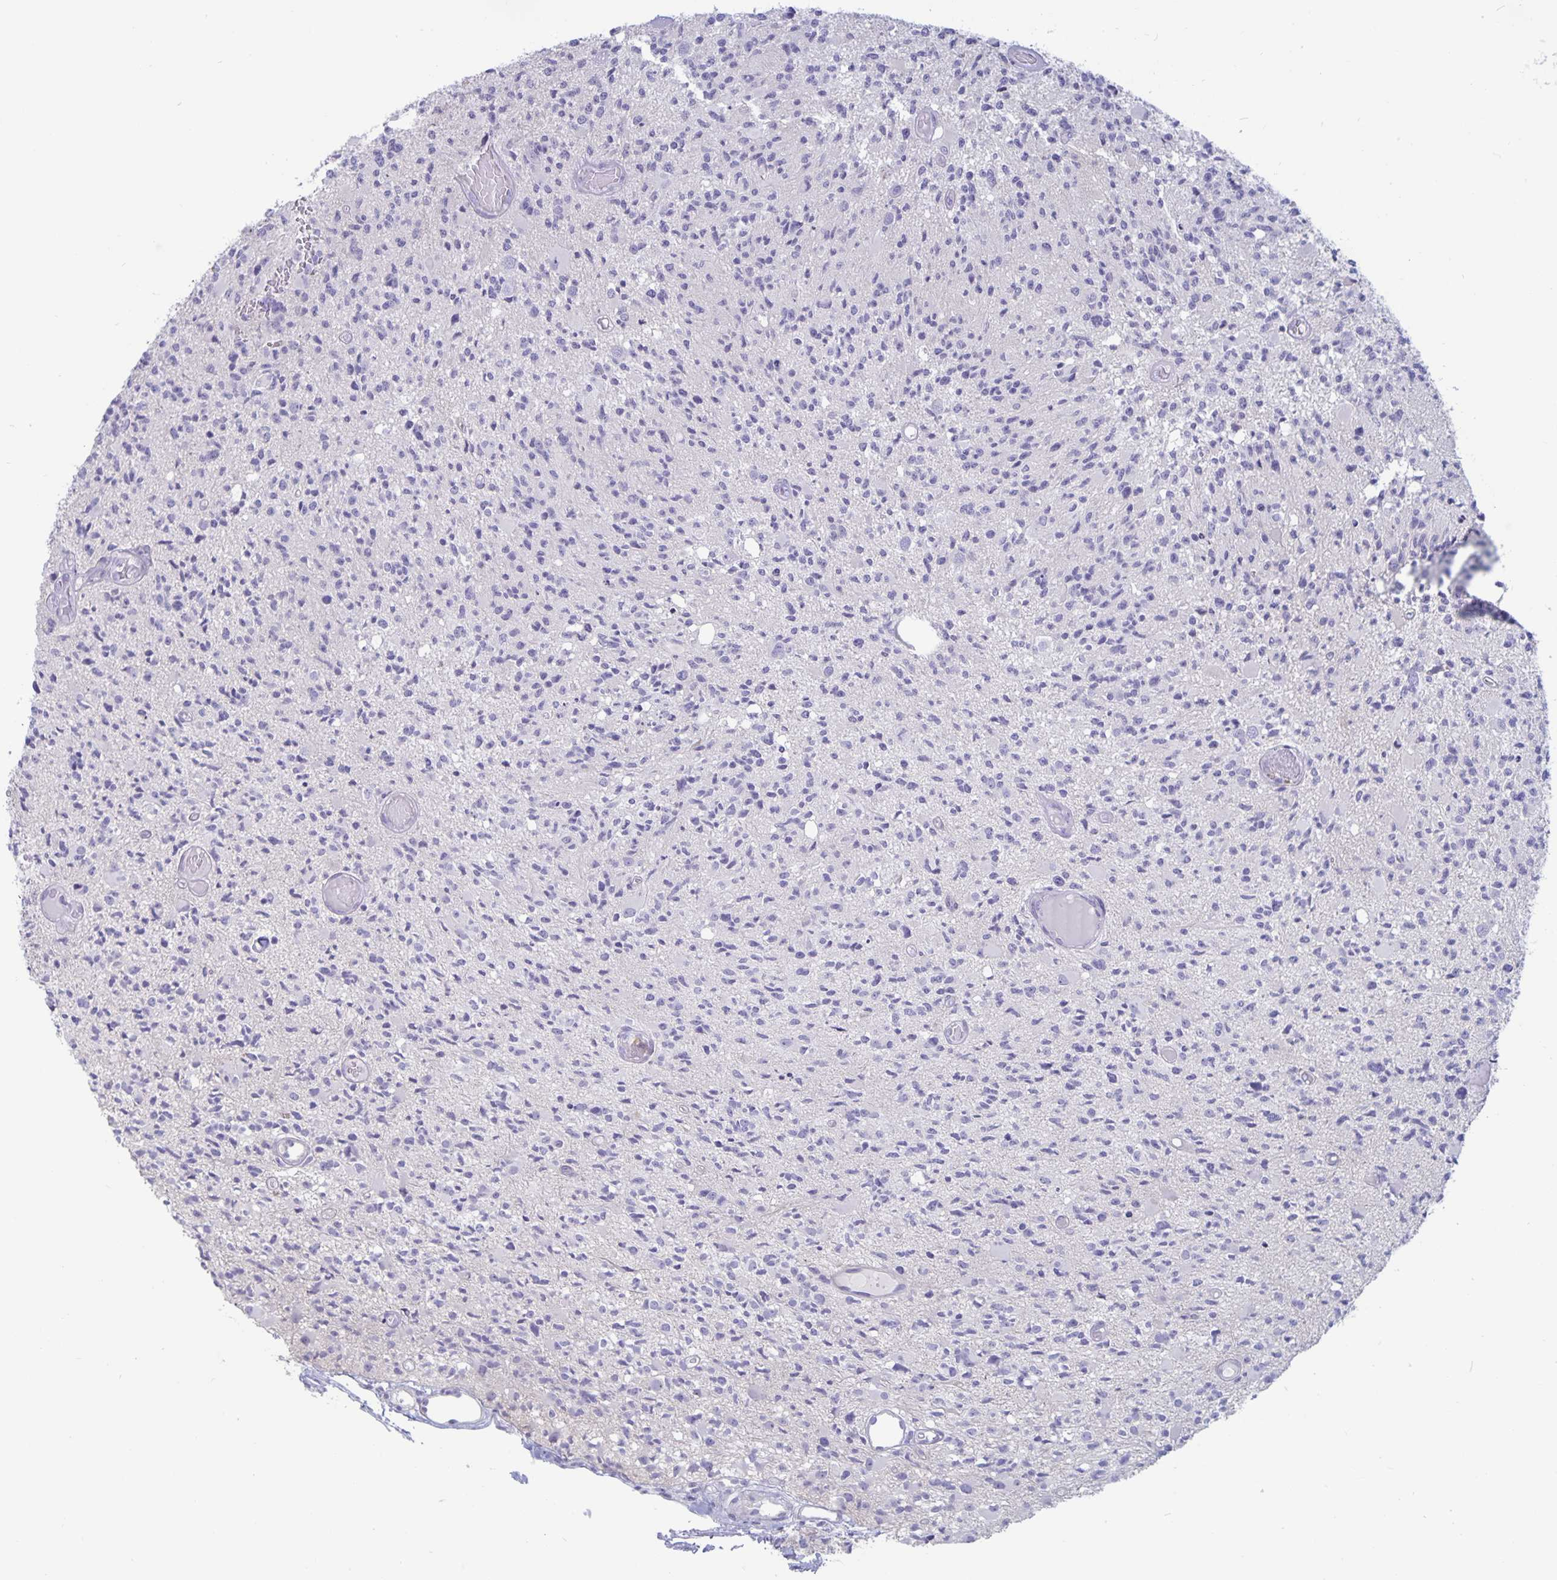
{"staining": {"intensity": "negative", "quantity": "none", "location": "none"}, "tissue": "glioma", "cell_type": "Tumor cells", "image_type": "cancer", "snomed": [{"axis": "morphology", "description": "Glioma, malignant, High grade"}, {"axis": "topography", "description": "Brain"}], "caption": "The immunohistochemistry (IHC) photomicrograph has no significant positivity in tumor cells of malignant high-grade glioma tissue.", "gene": "PLCB3", "patient": {"sex": "female", "age": 63}}